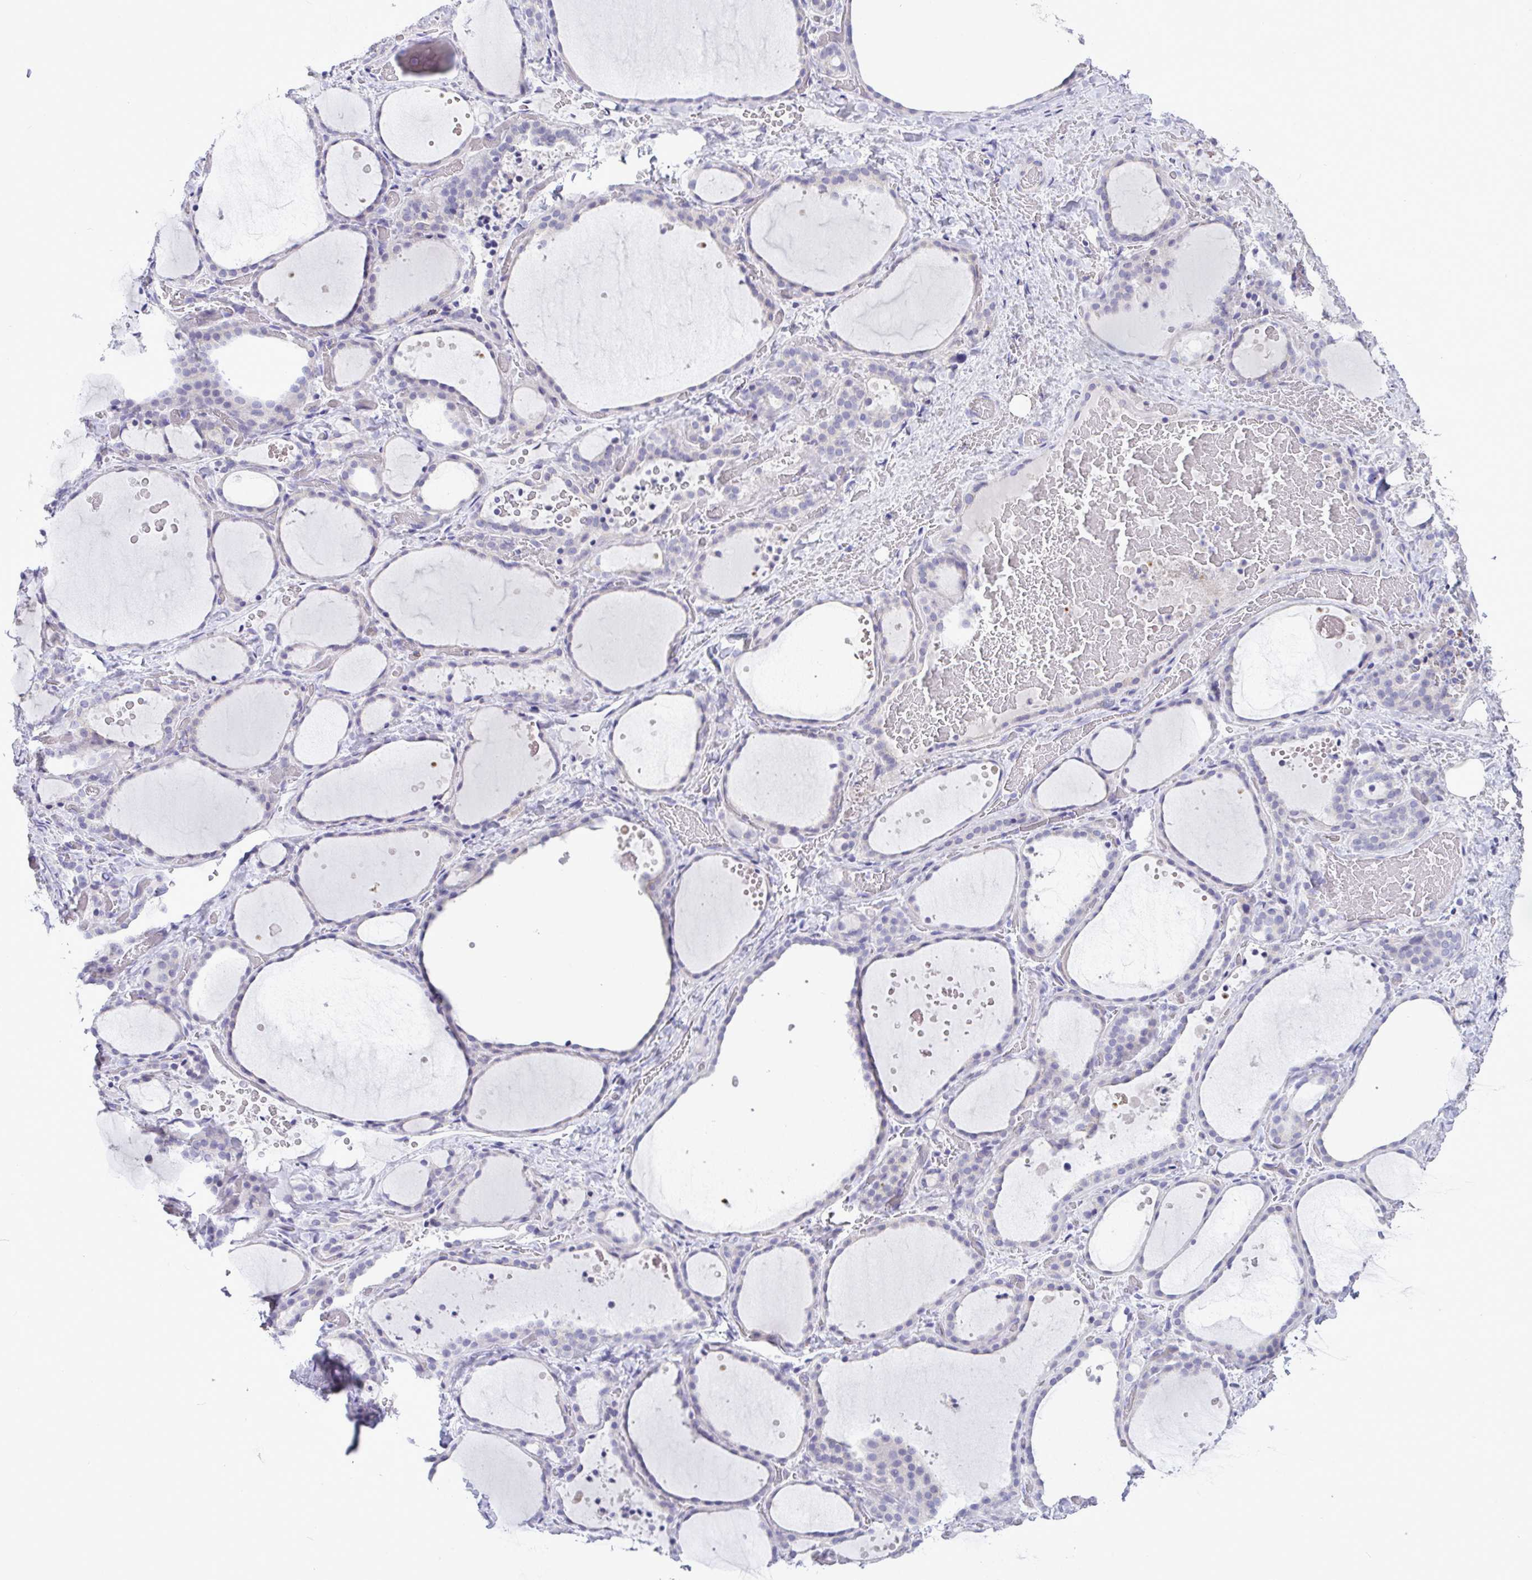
{"staining": {"intensity": "negative", "quantity": "none", "location": "none"}, "tissue": "thyroid gland", "cell_type": "Glandular cells", "image_type": "normal", "snomed": [{"axis": "morphology", "description": "Normal tissue, NOS"}, {"axis": "topography", "description": "Thyroid gland"}], "caption": "This is an immunohistochemistry image of benign thyroid gland. There is no expression in glandular cells.", "gene": "C4orf33", "patient": {"sex": "female", "age": 36}}